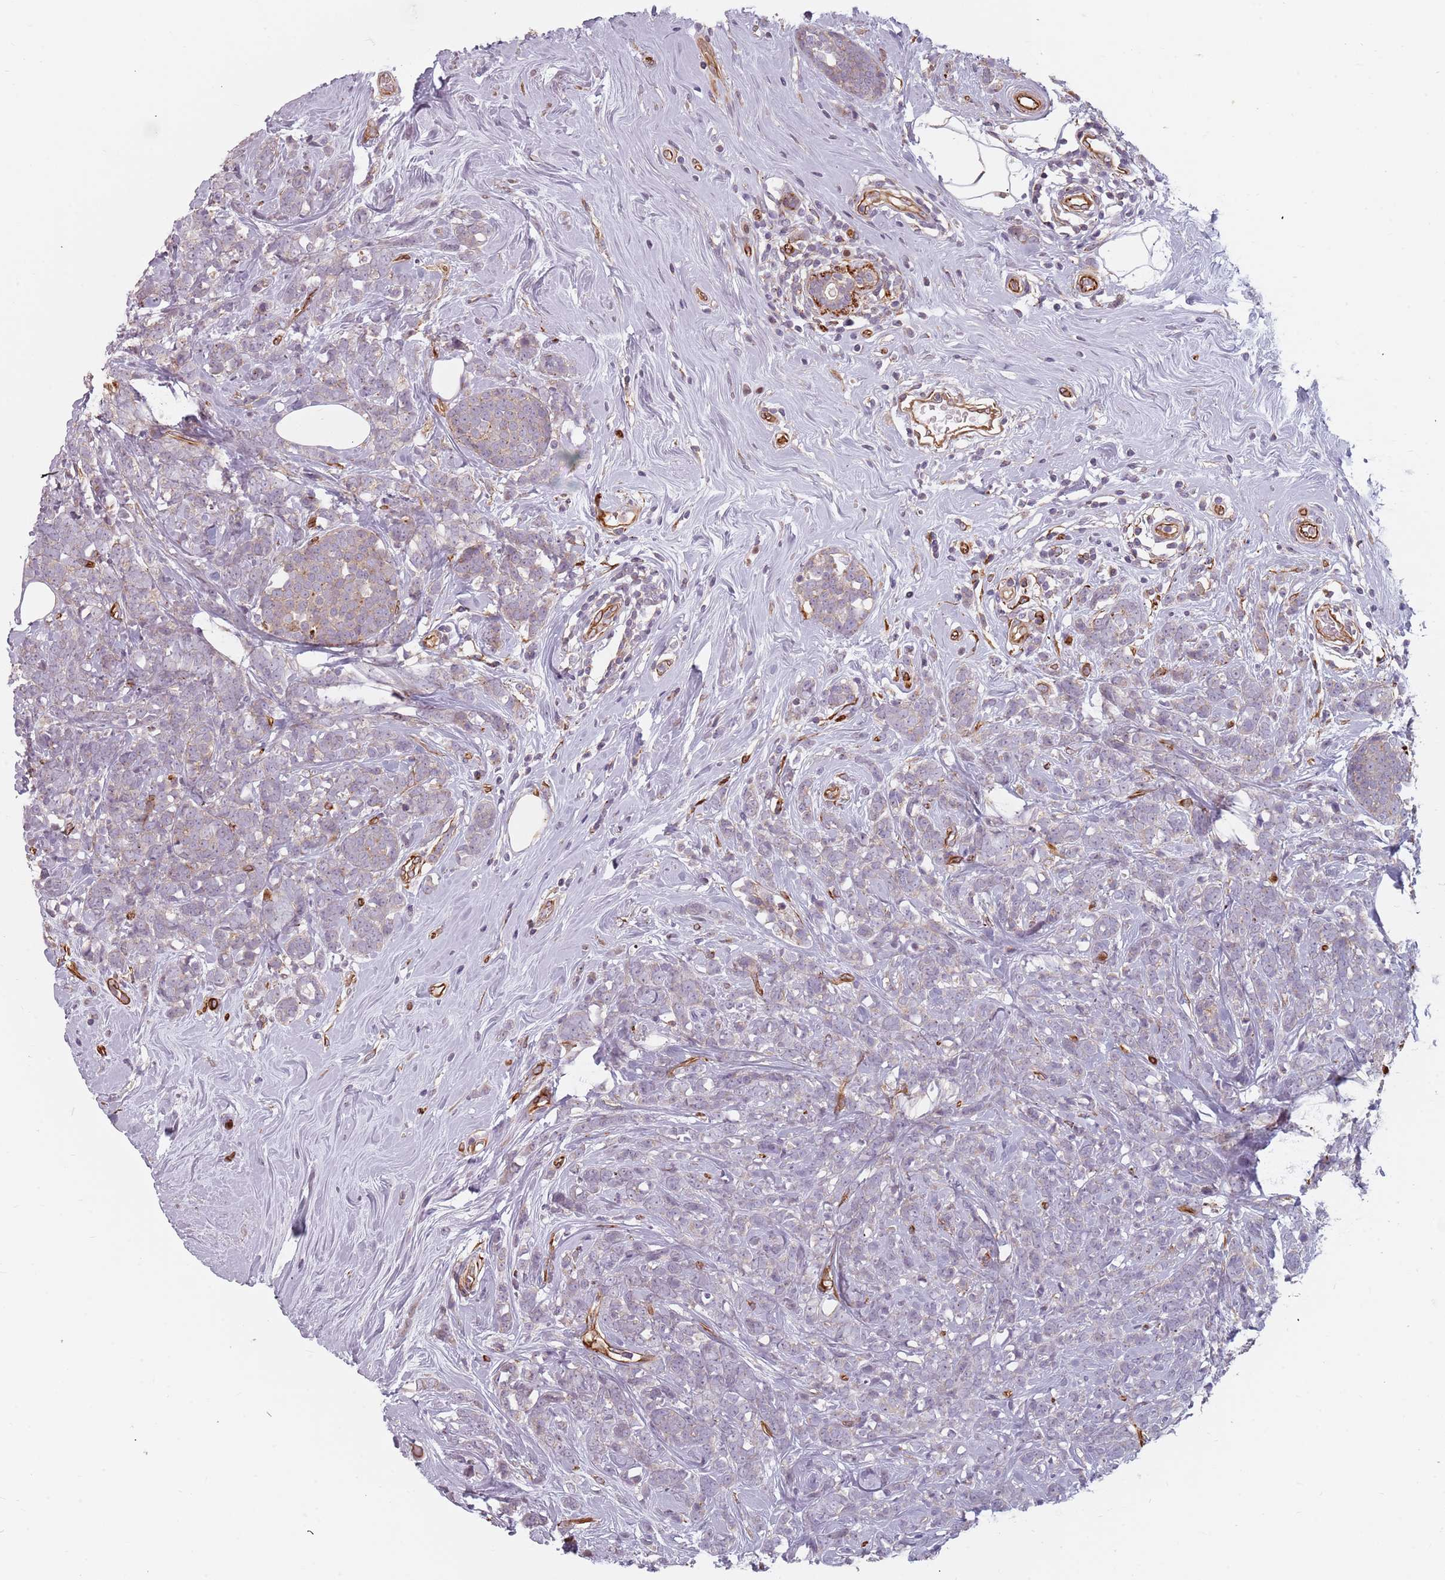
{"staining": {"intensity": "weak", "quantity": "<25%", "location": "cytoplasmic/membranous"}, "tissue": "breast cancer", "cell_type": "Tumor cells", "image_type": "cancer", "snomed": [{"axis": "morphology", "description": "Lobular carcinoma"}, {"axis": "topography", "description": "Breast"}], "caption": "IHC histopathology image of neoplastic tissue: breast cancer (lobular carcinoma) stained with DAB shows no significant protein staining in tumor cells.", "gene": "GAS2L3", "patient": {"sex": "female", "age": 58}}